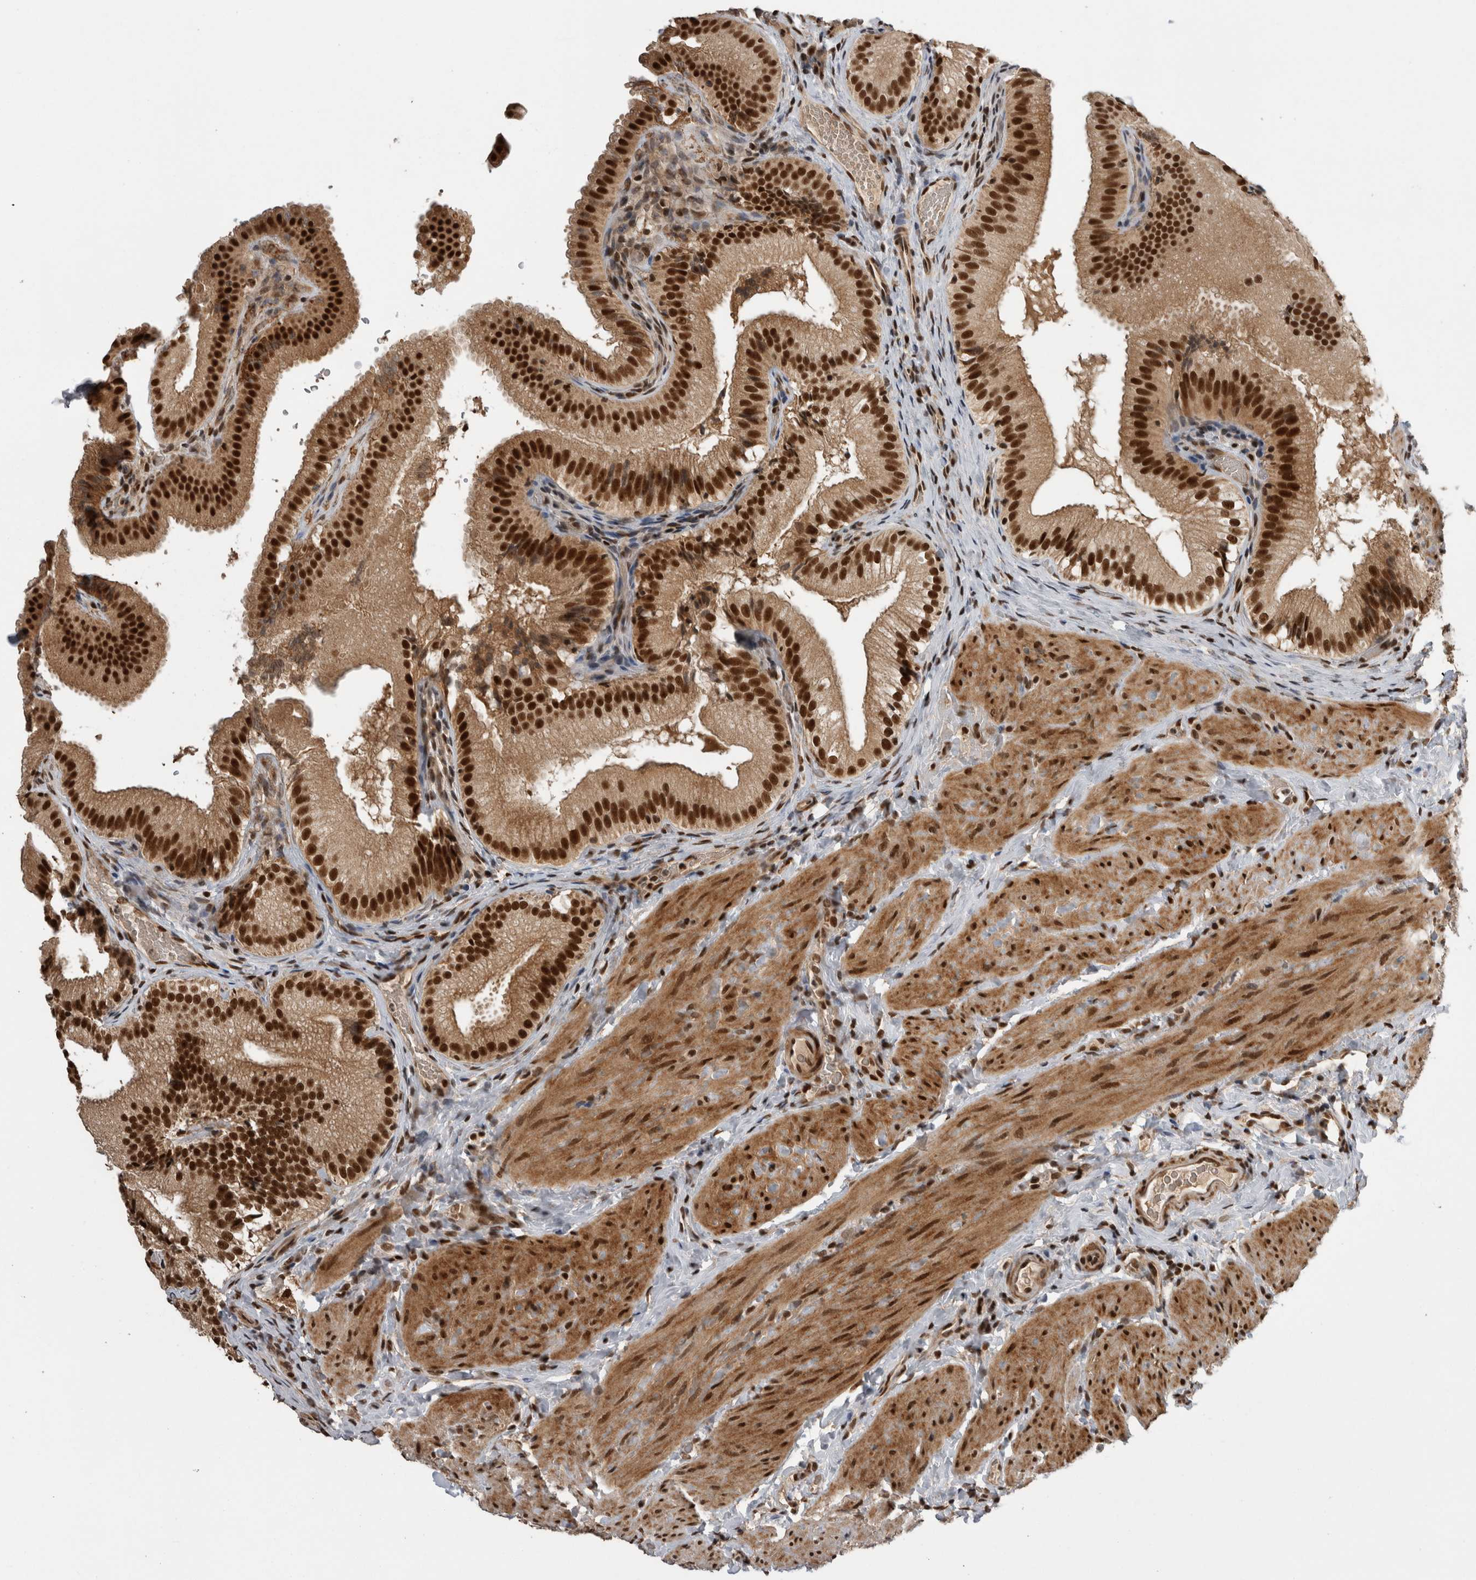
{"staining": {"intensity": "strong", "quantity": ">75%", "location": "nuclear"}, "tissue": "gallbladder", "cell_type": "Glandular cells", "image_type": "normal", "snomed": [{"axis": "morphology", "description": "Normal tissue, NOS"}, {"axis": "topography", "description": "Gallbladder"}], "caption": "This micrograph exhibits normal gallbladder stained with IHC to label a protein in brown. The nuclear of glandular cells show strong positivity for the protein. Nuclei are counter-stained blue.", "gene": "CPSF2", "patient": {"sex": "female", "age": 30}}